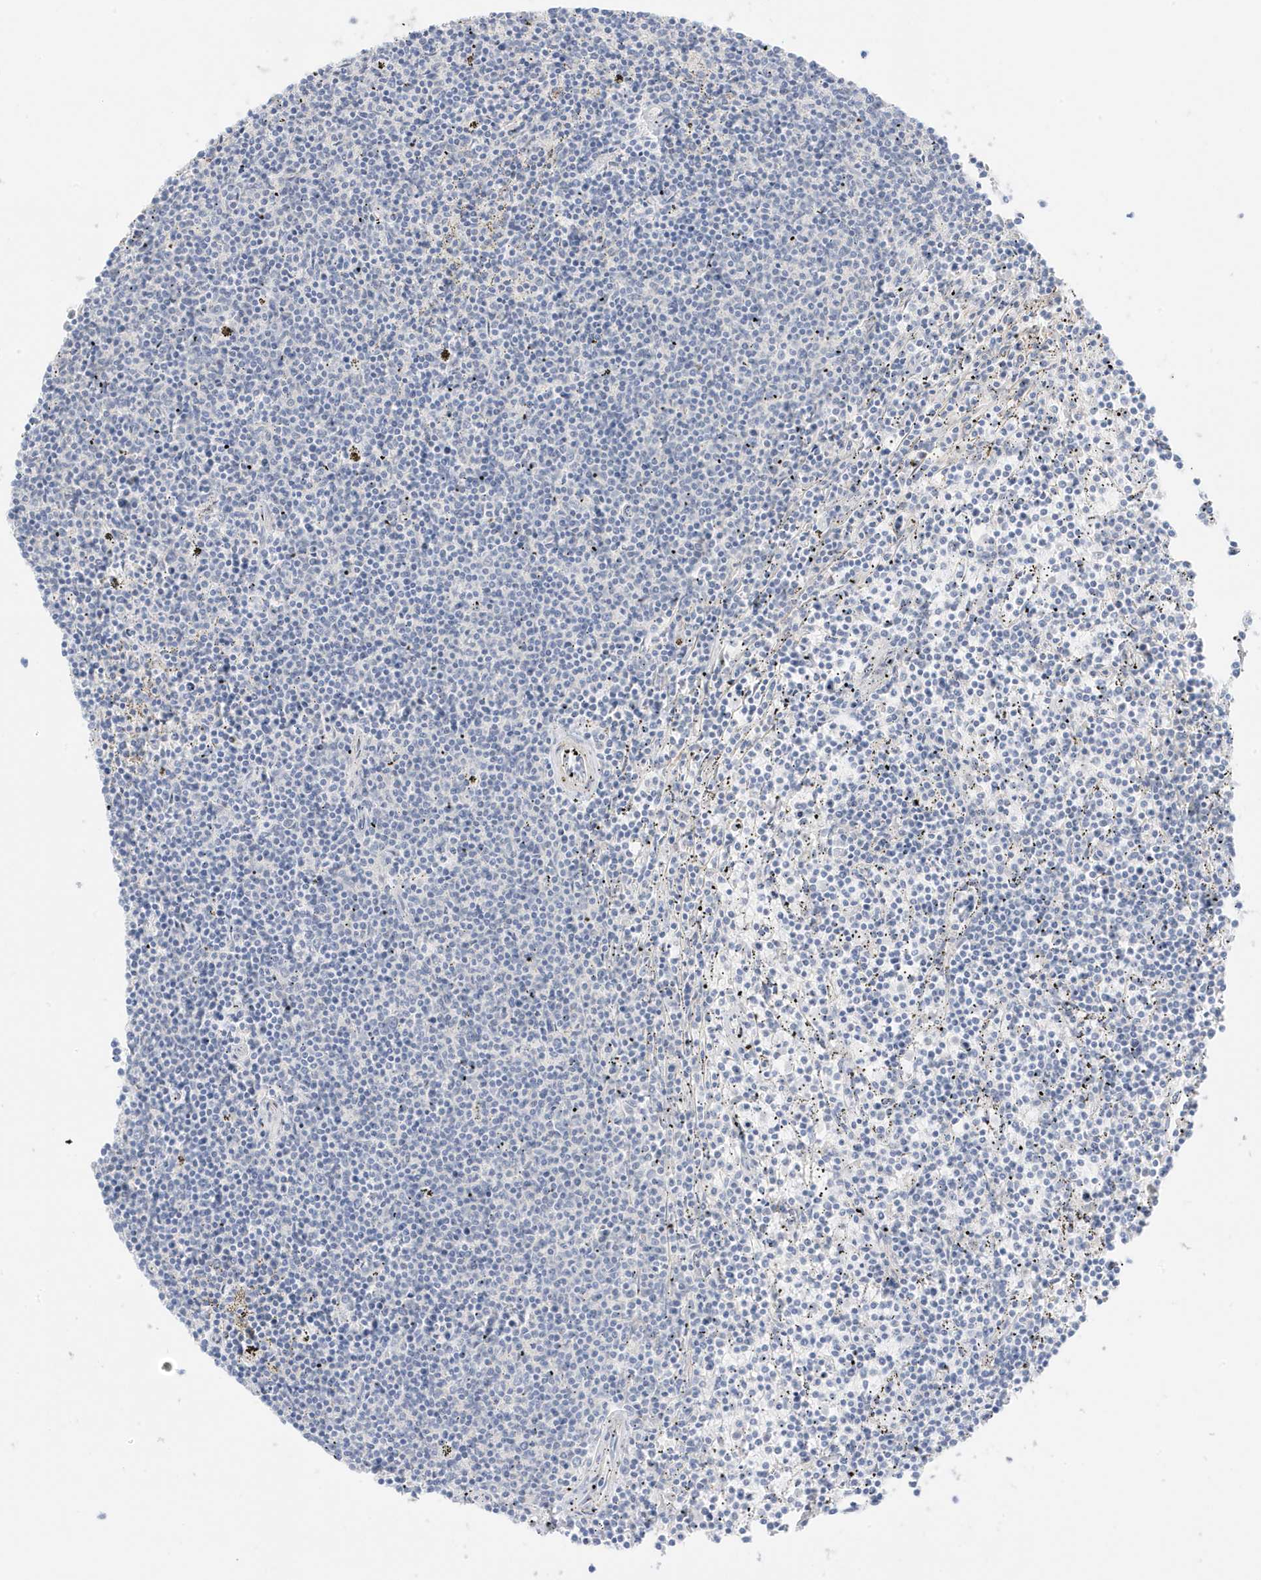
{"staining": {"intensity": "negative", "quantity": "none", "location": "none"}, "tissue": "lymphoma", "cell_type": "Tumor cells", "image_type": "cancer", "snomed": [{"axis": "morphology", "description": "Malignant lymphoma, non-Hodgkin's type, Low grade"}, {"axis": "topography", "description": "Spleen"}], "caption": "DAB immunohistochemical staining of malignant lymphoma, non-Hodgkin's type (low-grade) displays no significant positivity in tumor cells.", "gene": "SLC22A13", "patient": {"sex": "female", "age": 50}}